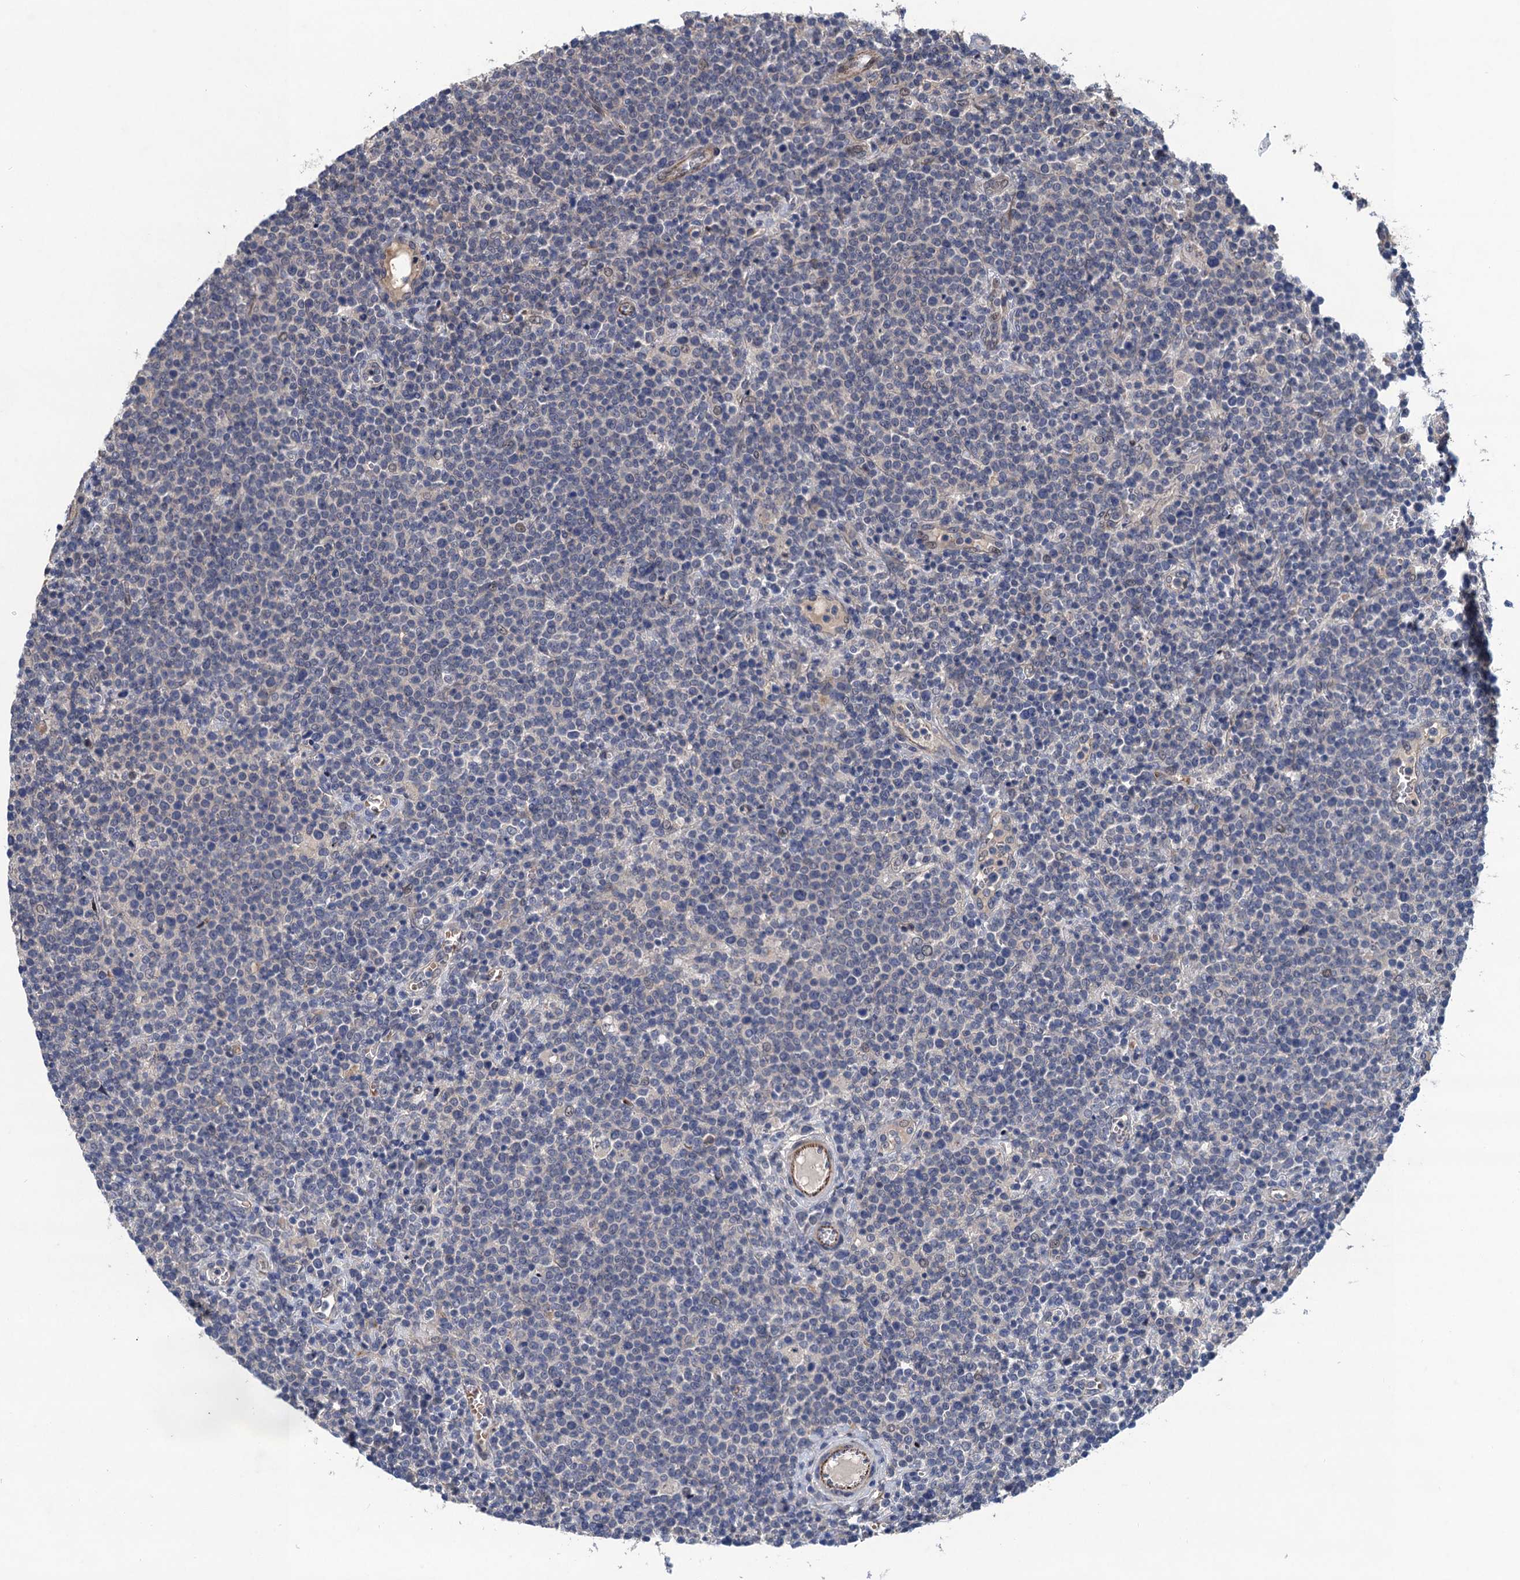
{"staining": {"intensity": "negative", "quantity": "none", "location": "none"}, "tissue": "lymphoma", "cell_type": "Tumor cells", "image_type": "cancer", "snomed": [{"axis": "morphology", "description": "Malignant lymphoma, non-Hodgkin's type, High grade"}, {"axis": "topography", "description": "Lymph node"}], "caption": "A micrograph of human high-grade malignant lymphoma, non-Hodgkin's type is negative for staining in tumor cells.", "gene": "TRAF7", "patient": {"sex": "male", "age": 61}}